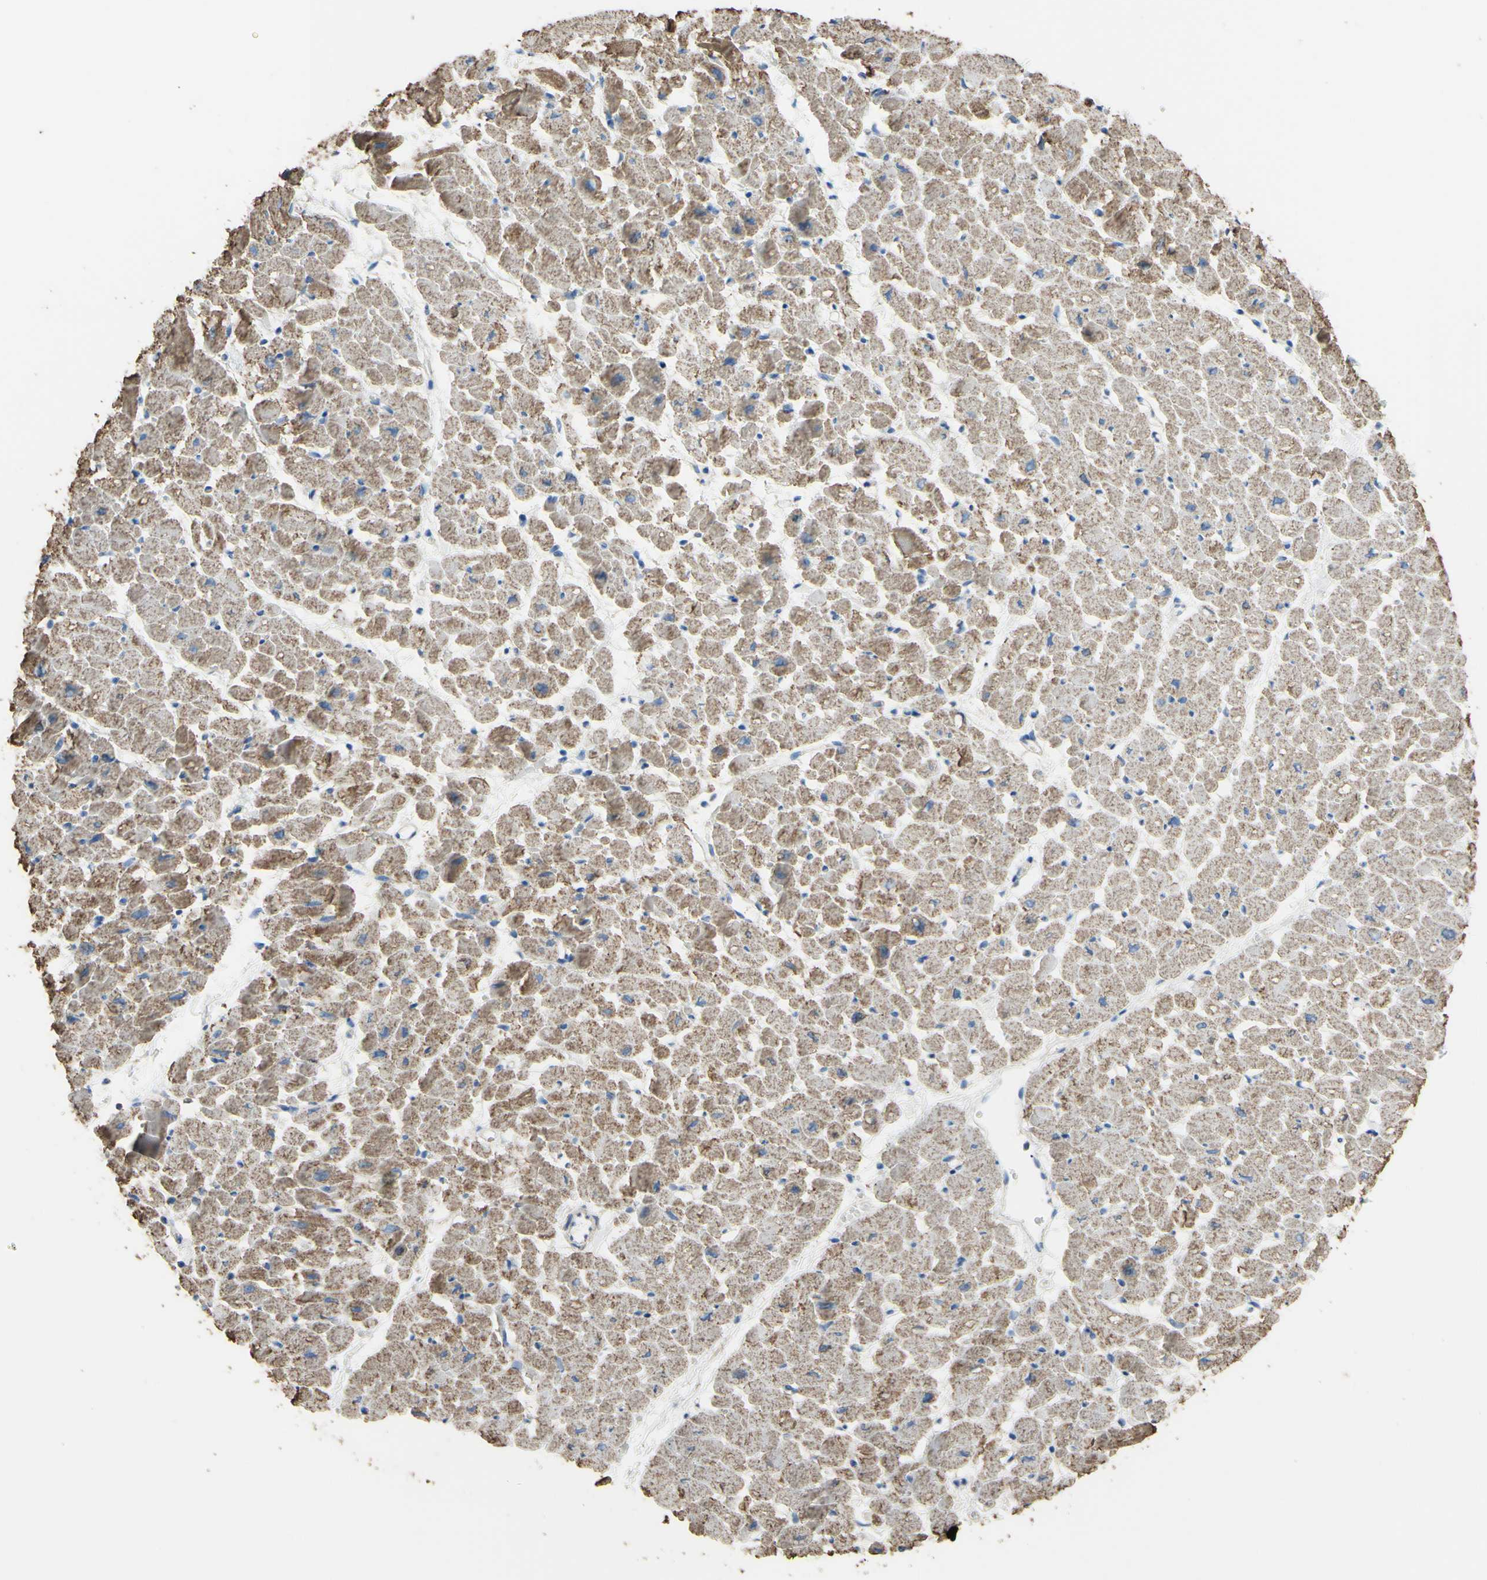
{"staining": {"intensity": "moderate", "quantity": ">75%", "location": "cytoplasmic/membranous"}, "tissue": "heart muscle", "cell_type": "Cardiomyocytes", "image_type": "normal", "snomed": [{"axis": "morphology", "description": "Normal tissue, NOS"}, {"axis": "topography", "description": "Heart"}], "caption": "Immunohistochemical staining of unremarkable human heart muscle reveals medium levels of moderate cytoplasmic/membranous staining in approximately >75% of cardiomyocytes. Using DAB (3,3'-diaminobenzidine) (brown) and hematoxylin (blue) stains, captured at high magnification using brightfield microscopy.", "gene": "CMKLR2", "patient": {"sex": "male", "age": 45}}